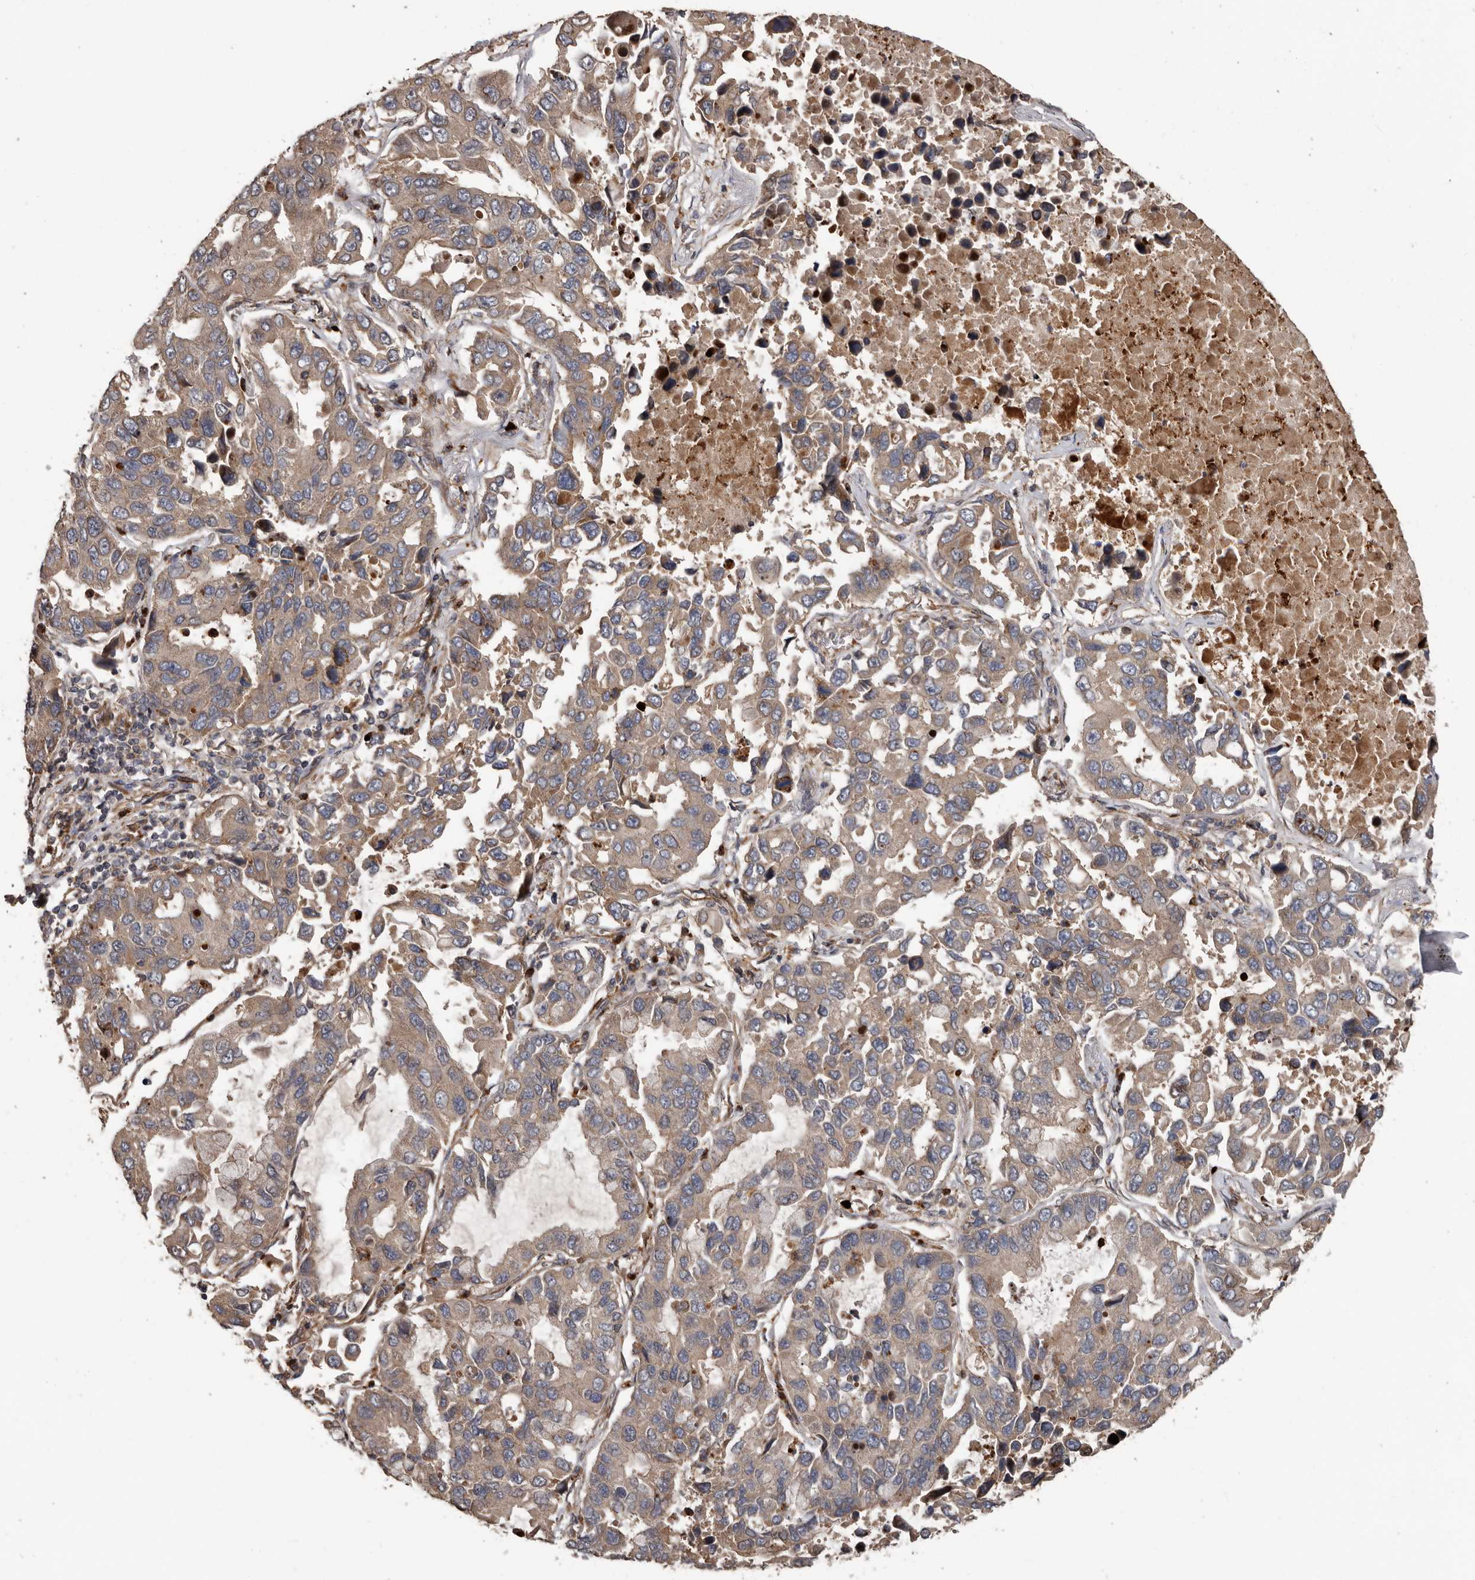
{"staining": {"intensity": "weak", "quantity": ">75%", "location": "cytoplasmic/membranous"}, "tissue": "lung cancer", "cell_type": "Tumor cells", "image_type": "cancer", "snomed": [{"axis": "morphology", "description": "Adenocarcinoma, NOS"}, {"axis": "topography", "description": "Lung"}], "caption": "Weak cytoplasmic/membranous protein staining is appreciated in about >75% of tumor cells in lung cancer. (brown staining indicates protein expression, while blue staining denotes nuclei).", "gene": "ARHGEF5", "patient": {"sex": "male", "age": 64}}